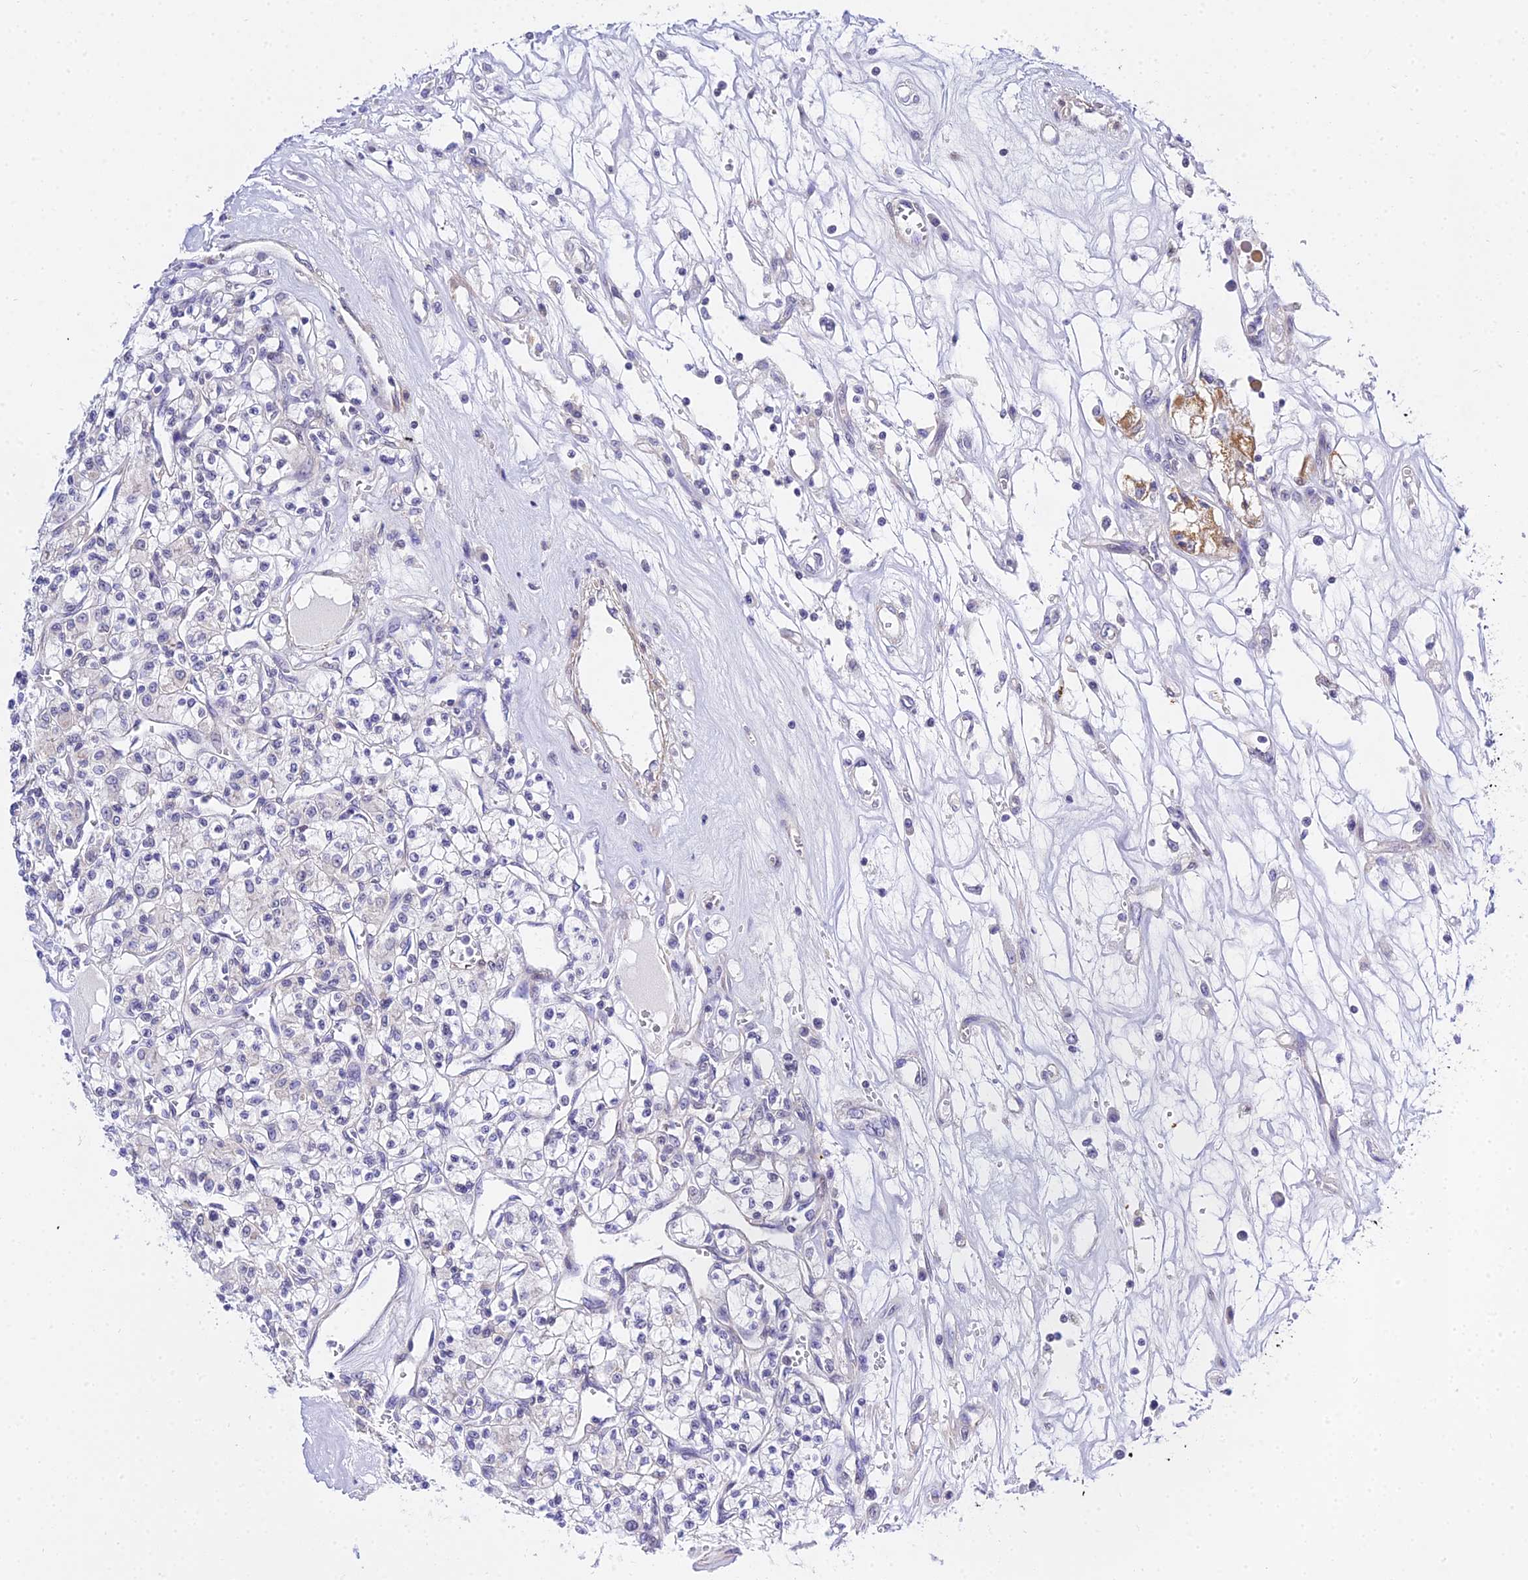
{"staining": {"intensity": "negative", "quantity": "none", "location": "none"}, "tissue": "renal cancer", "cell_type": "Tumor cells", "image_type": "cancer", "snomed": [{"axis": "morphology", "description": "Adenocarcinoma, NOS"}, {"axis": "topography", "description": "Kidney"}], "caption": "This is an immunohistochemistry (IHC) micrograph of renal adenocarcinoma. There is no expression in tumor cells.", "gene": "ZNF628", "patient": {"sex": "female", "age": 59}}